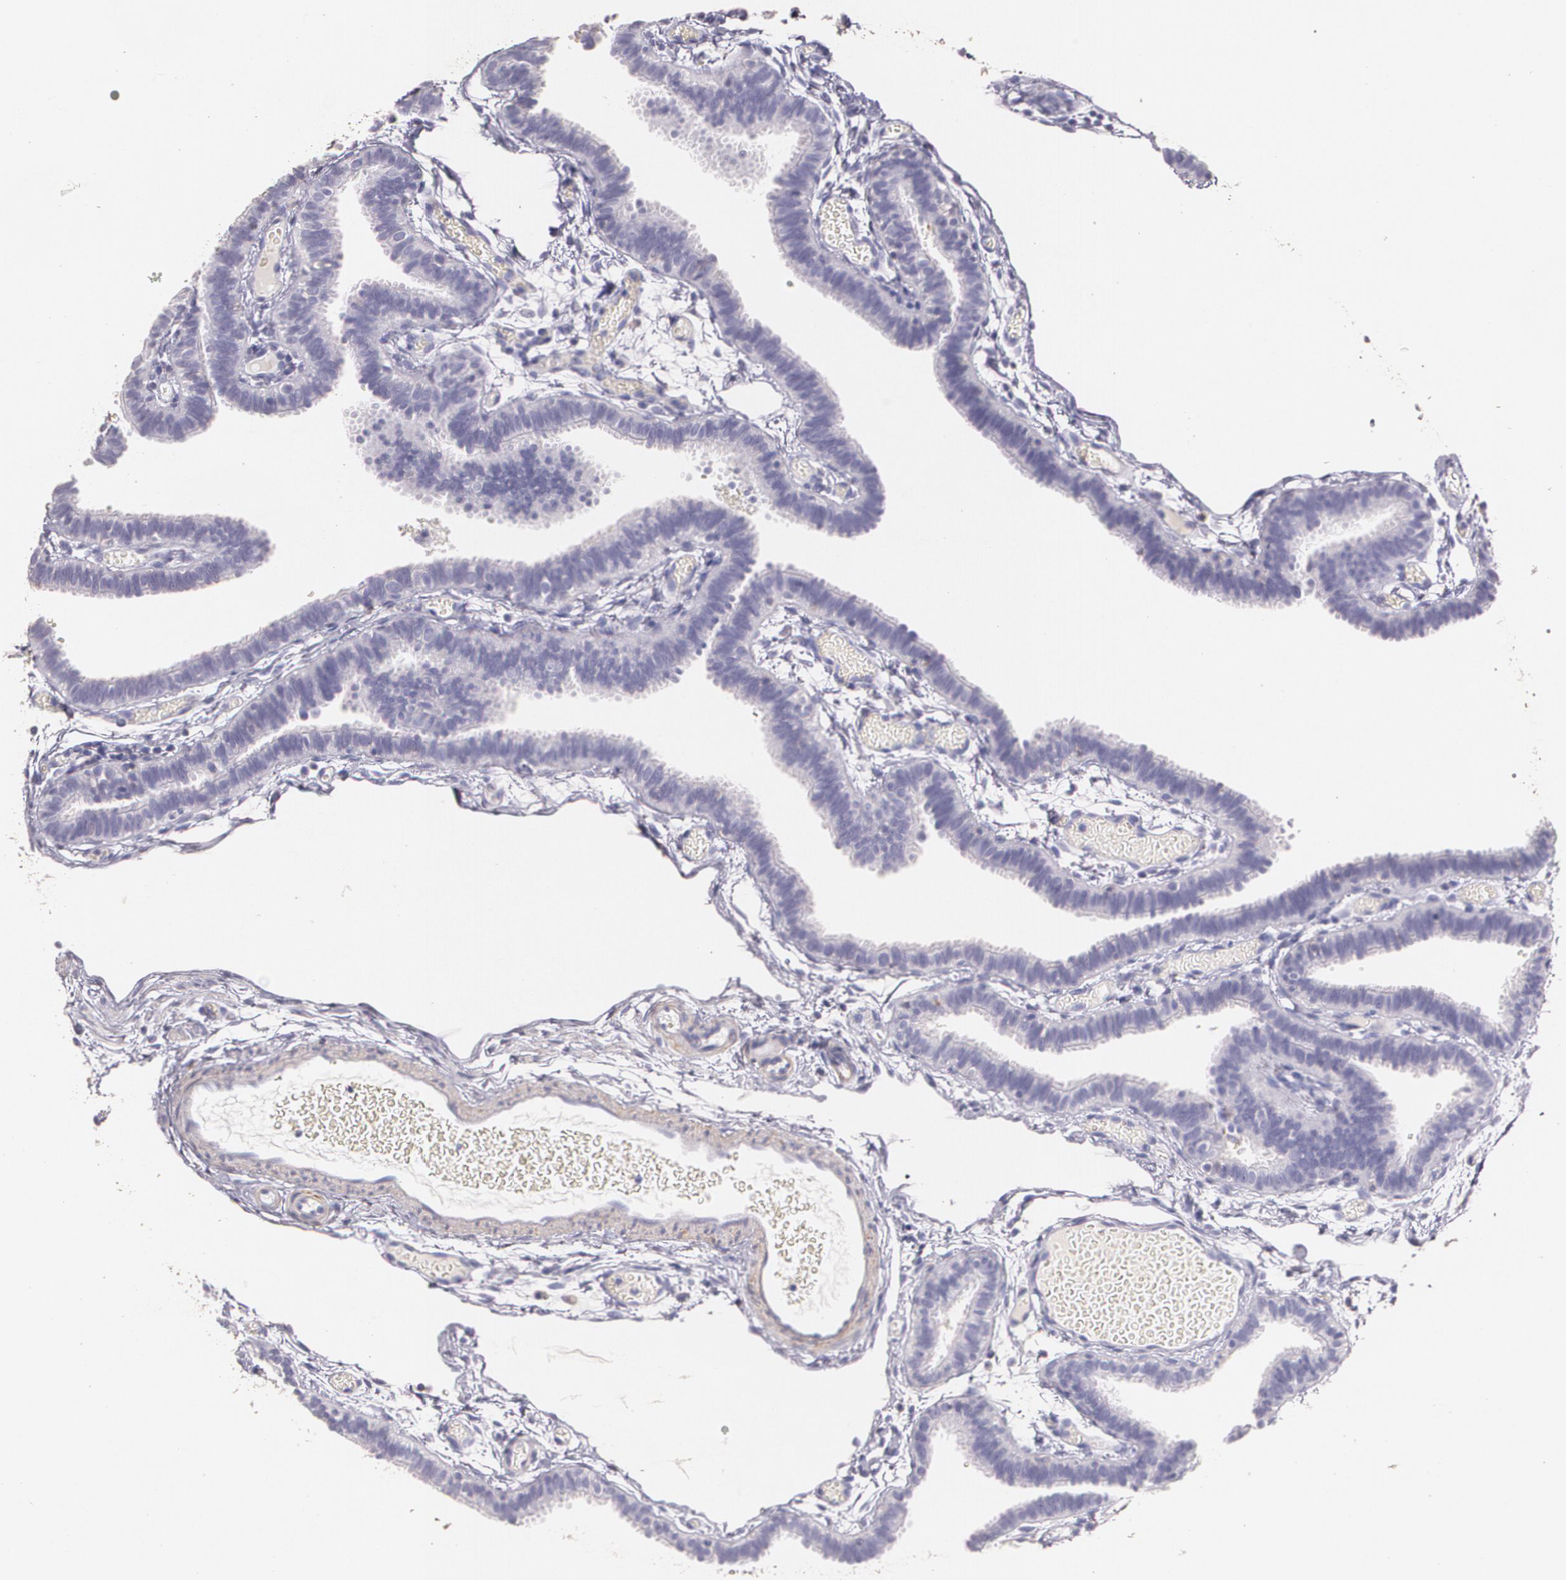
{"staining": {"intensity": "negative", "quantity": "none", "location": "none"}, "tissue": "fallopian tube", "cell_type": "Glandular cells", "image_type": "normal", "snomed": [{"axis": "morphology", "description": "Normal tissue, NOS"}, {"axis": "topography", "description": "Fallopian tube"}], "caption": "Protein analysis of normal fallopian tube reveals no significant staining in glandular cells.", "gene": "TGFBR1", "patient": {"sex": "female", "age": 29}}